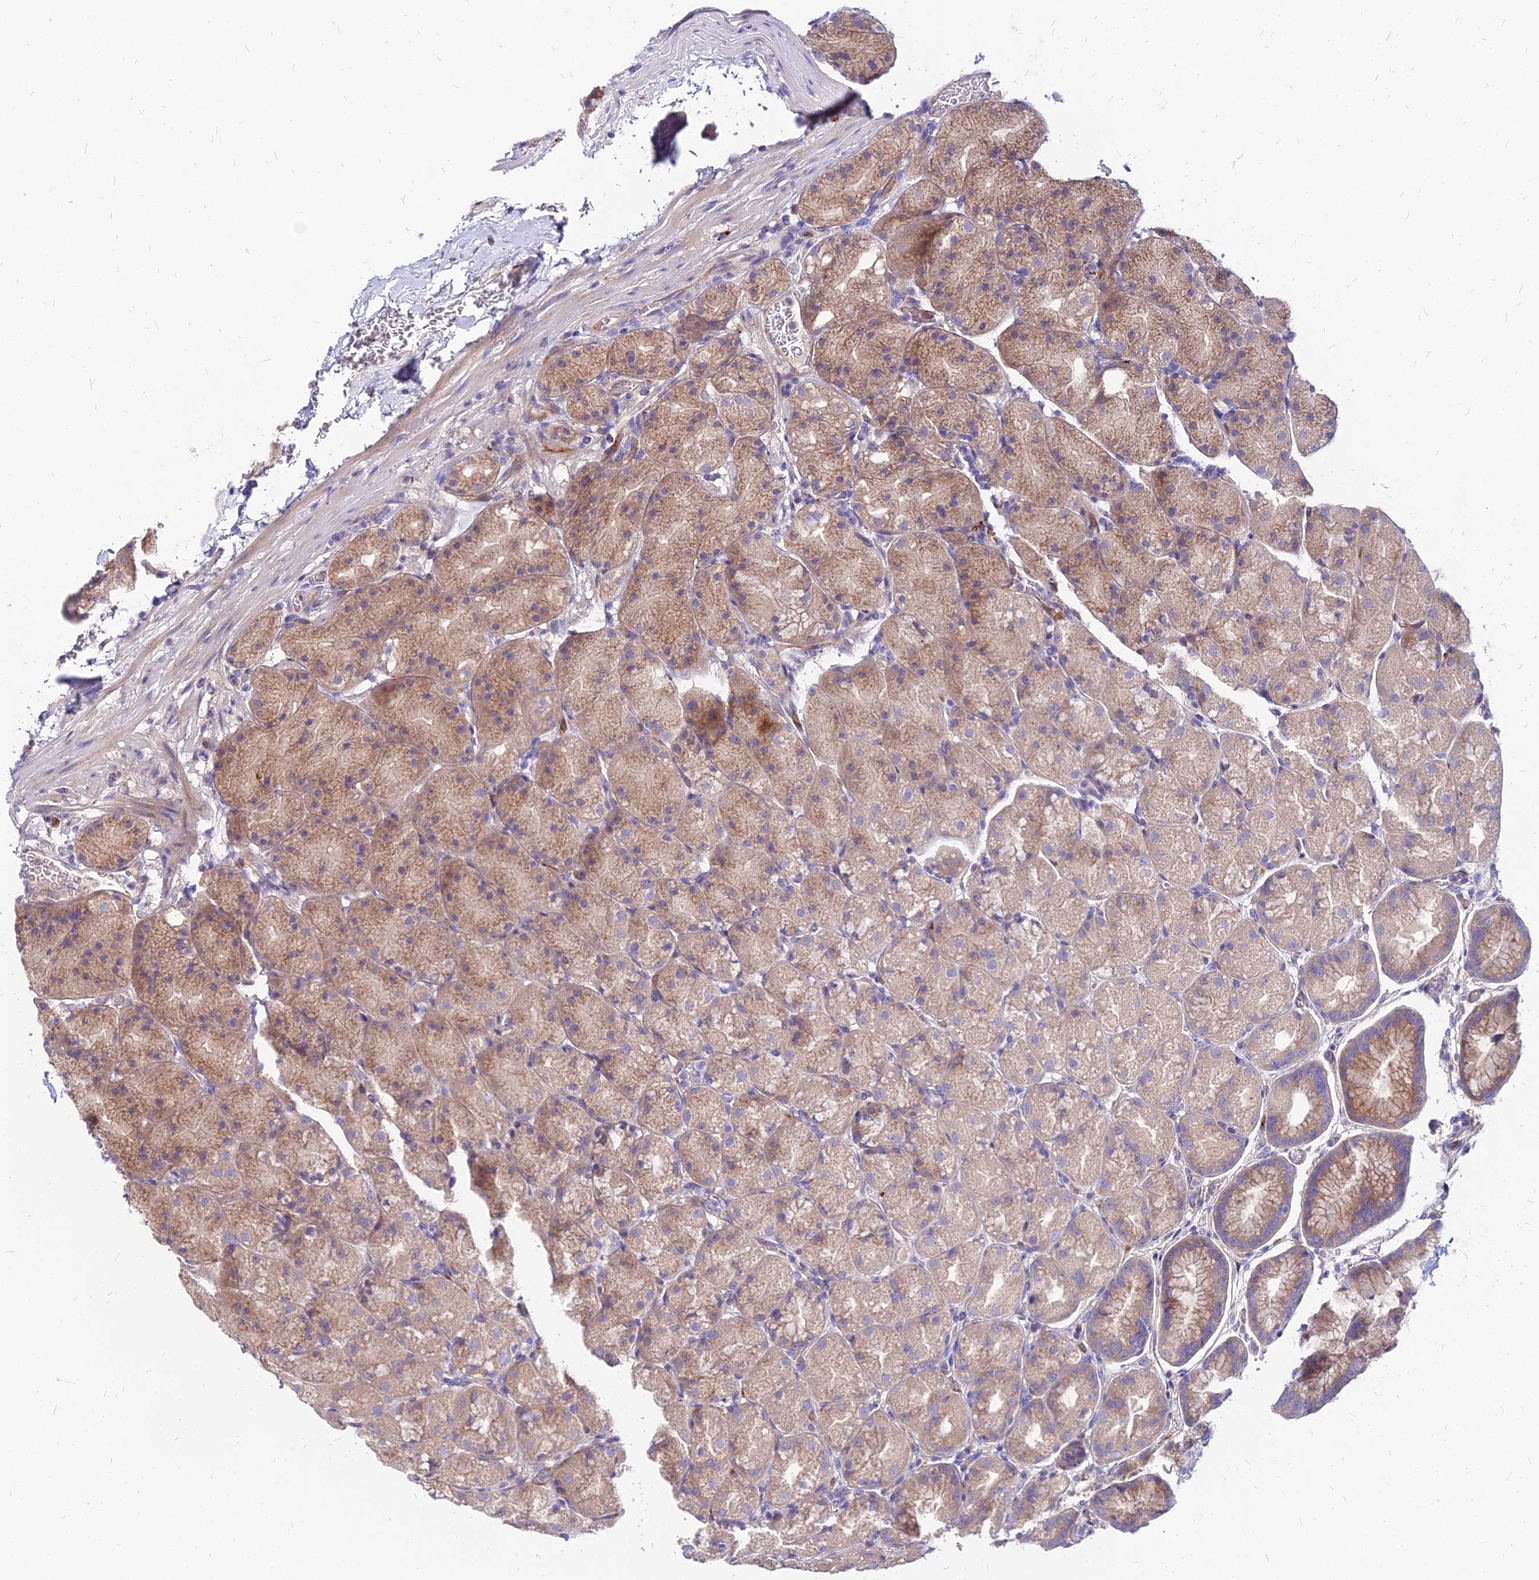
{"staining": {"intensity": "moderate", "quantity": "25%-75%", "location": "cytoplasmic/membranous"}, "tissue": "stomach", "cell_type": "Glandular cells", "image_type": "normal", "snomed": [{"axis": "morphology", "description": "Normal tissue, NOS"}, {"axis": "topography", "description": "Stomach, upper"}, {"axis": "topography", "description": "Stomach"}], "caption": "A high-resolution micrograph shows immunohistochemistry (IHC) staining of benign stomach, which demonstrates moderate cytoplasmic/membranous expression in approximately 25%-75% of glandular cells.", "gene": "COMMD10", "patient": {"sex": "male", "age": 48}}